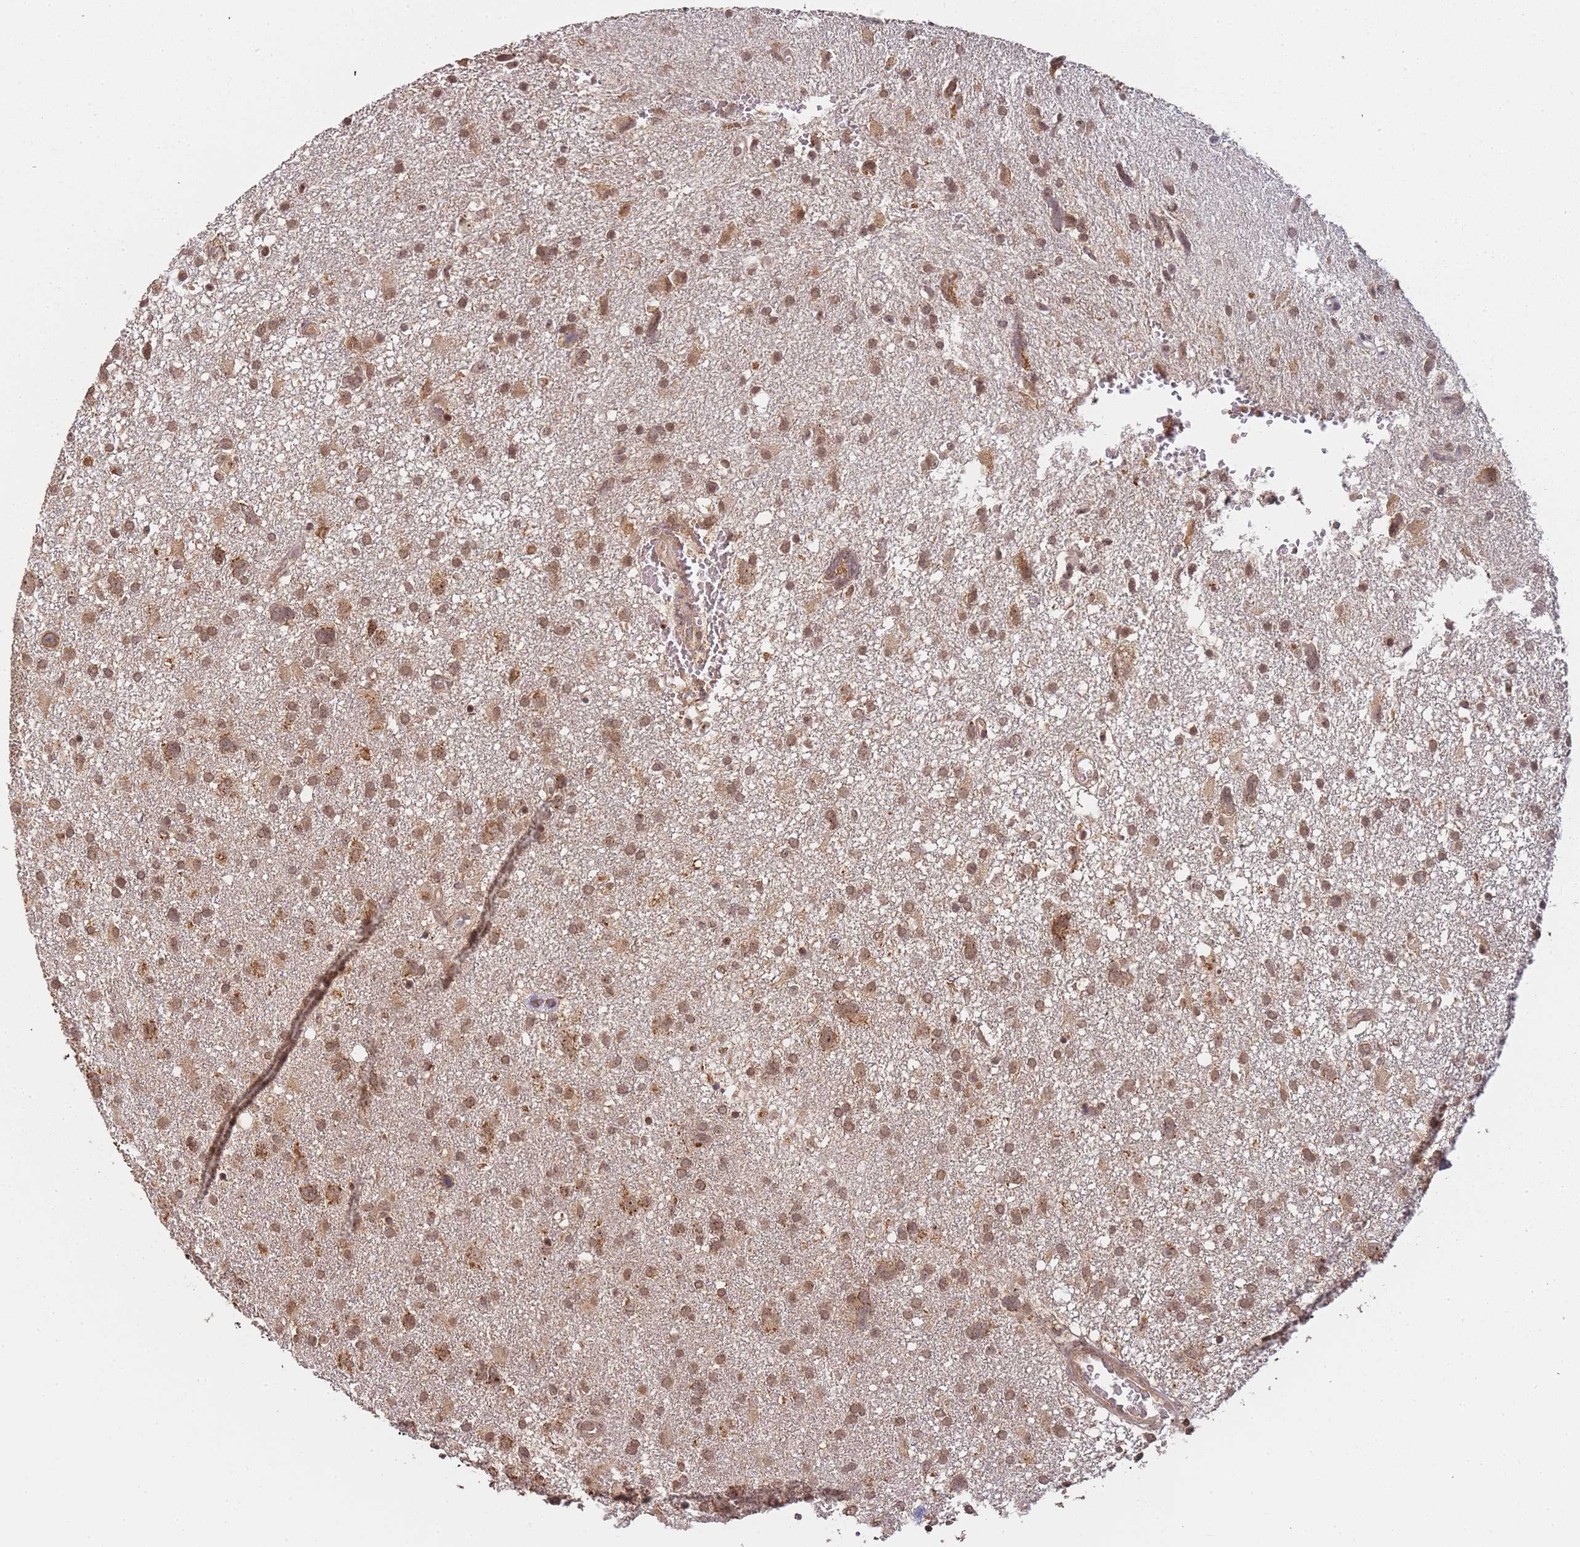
{"staining": {"intensity": "moderate", "quantity": ">75%", "location": "cytoplasmic/membranous,nuclear"}, "tissue": "glioma", "cell_type": "Tumor cells", "image_type": "cancer", "snomed": [{"axis": "morphology", "description": "Glioma, malignant, High grade"}, {"axis": "topography", "description": "Brain"}], "caption": "A brown stain labels moderate cytoplasmic/membranous and nuclear staining of a protein in glioma tumor cells.", "gene": "ZNF497", "patient": {"sex": "male", "age": 61}}